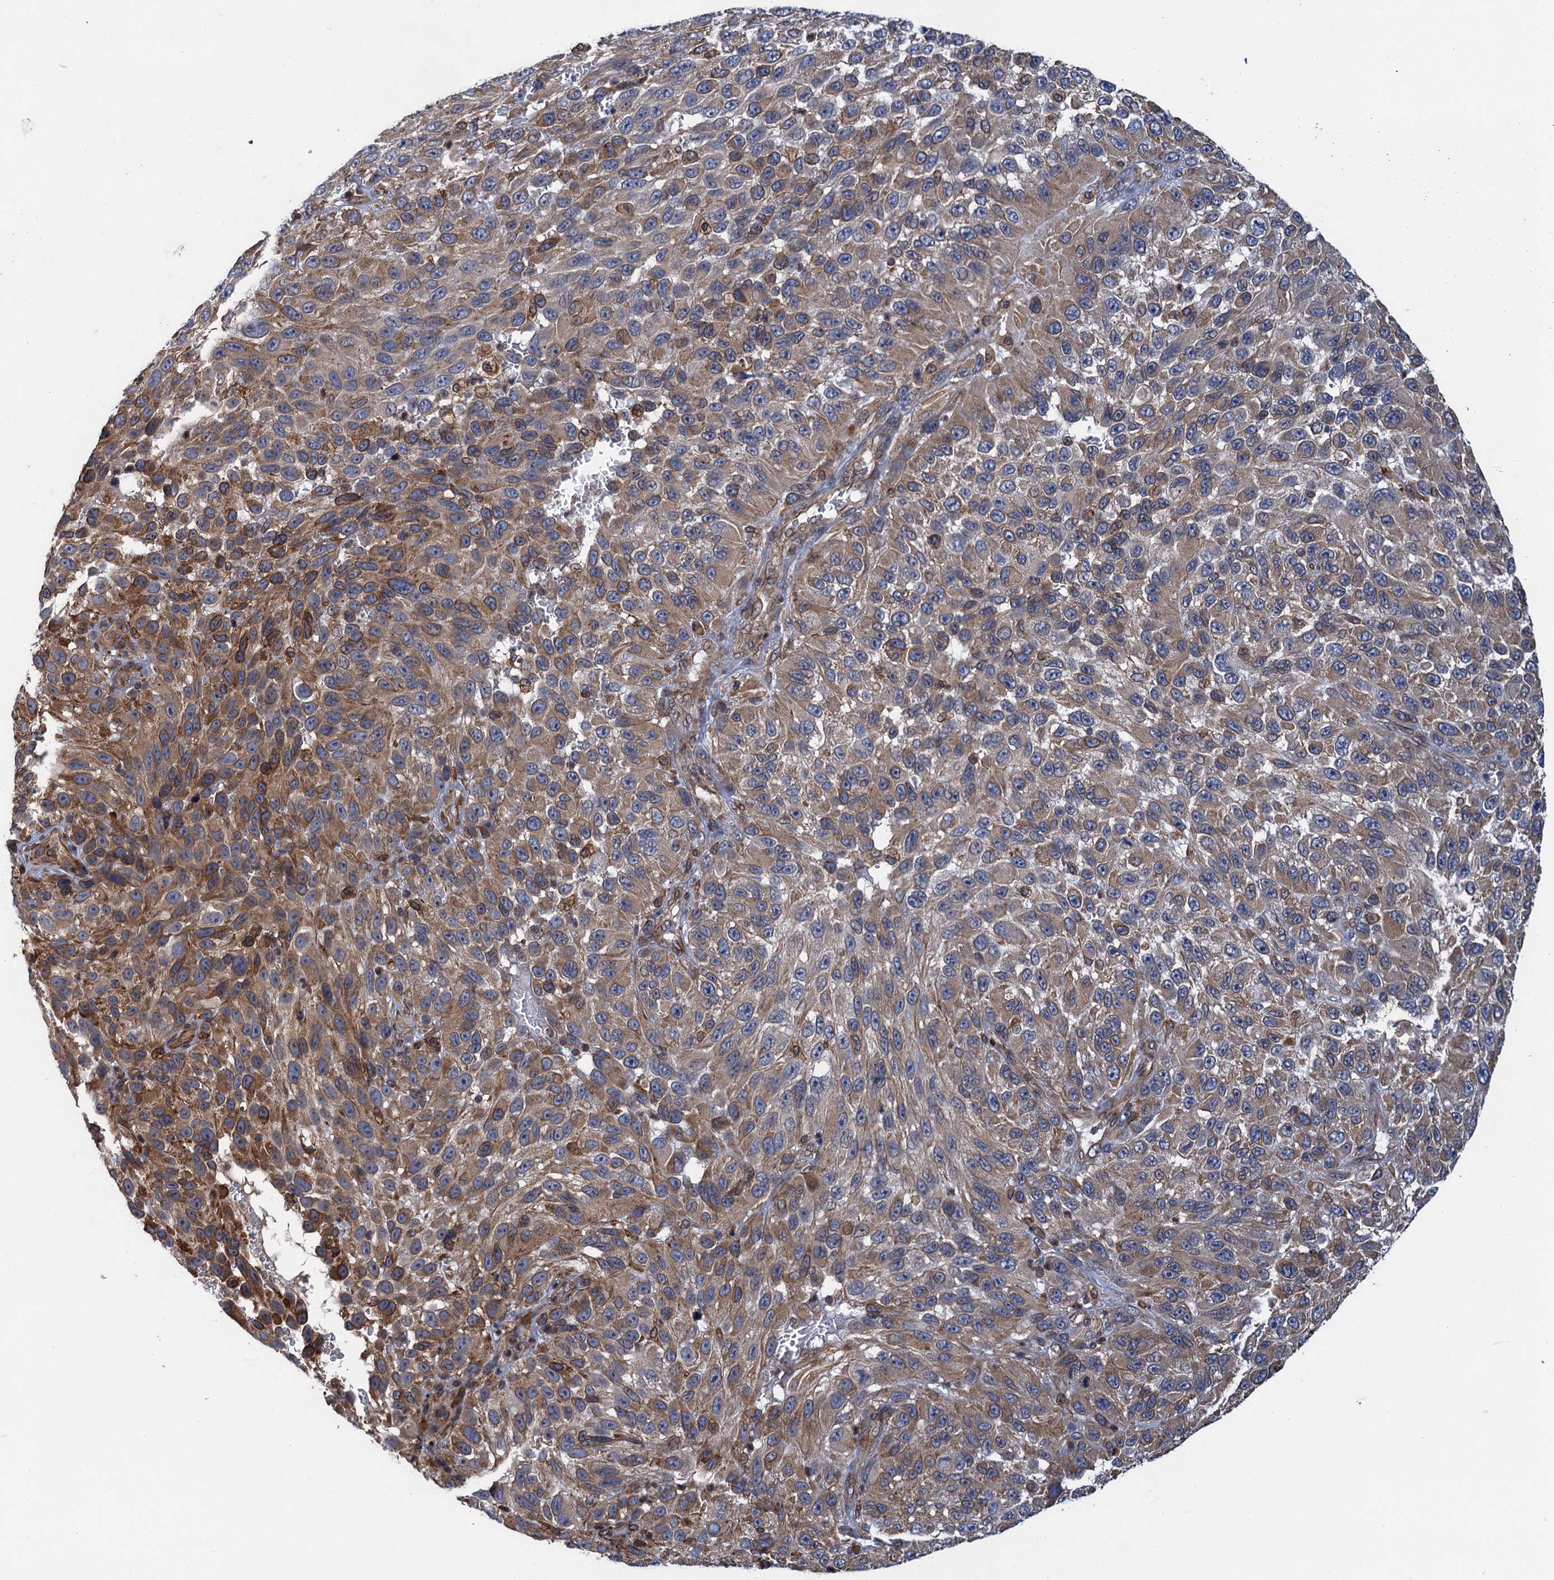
{"staining": {"intensity": "moderate", "quantity": ">75%", "location": "cytoplasmic/membranous"}, "tissue": "melanoma", "cell_type": "Tumor cells", "image_type": "cancer", "snomed": [{"axis": "morphology", "description": "Malignant melanoma, NOS"}, {"axis": "topography", "description": "Skin"}], "caption": "Malignant melanoma tissue displays moderate cytoplasmic/membranous expression in about >75% of tumor cells", "gene": "ARMC5", "patient": {"sex": "female", "age": 96}}